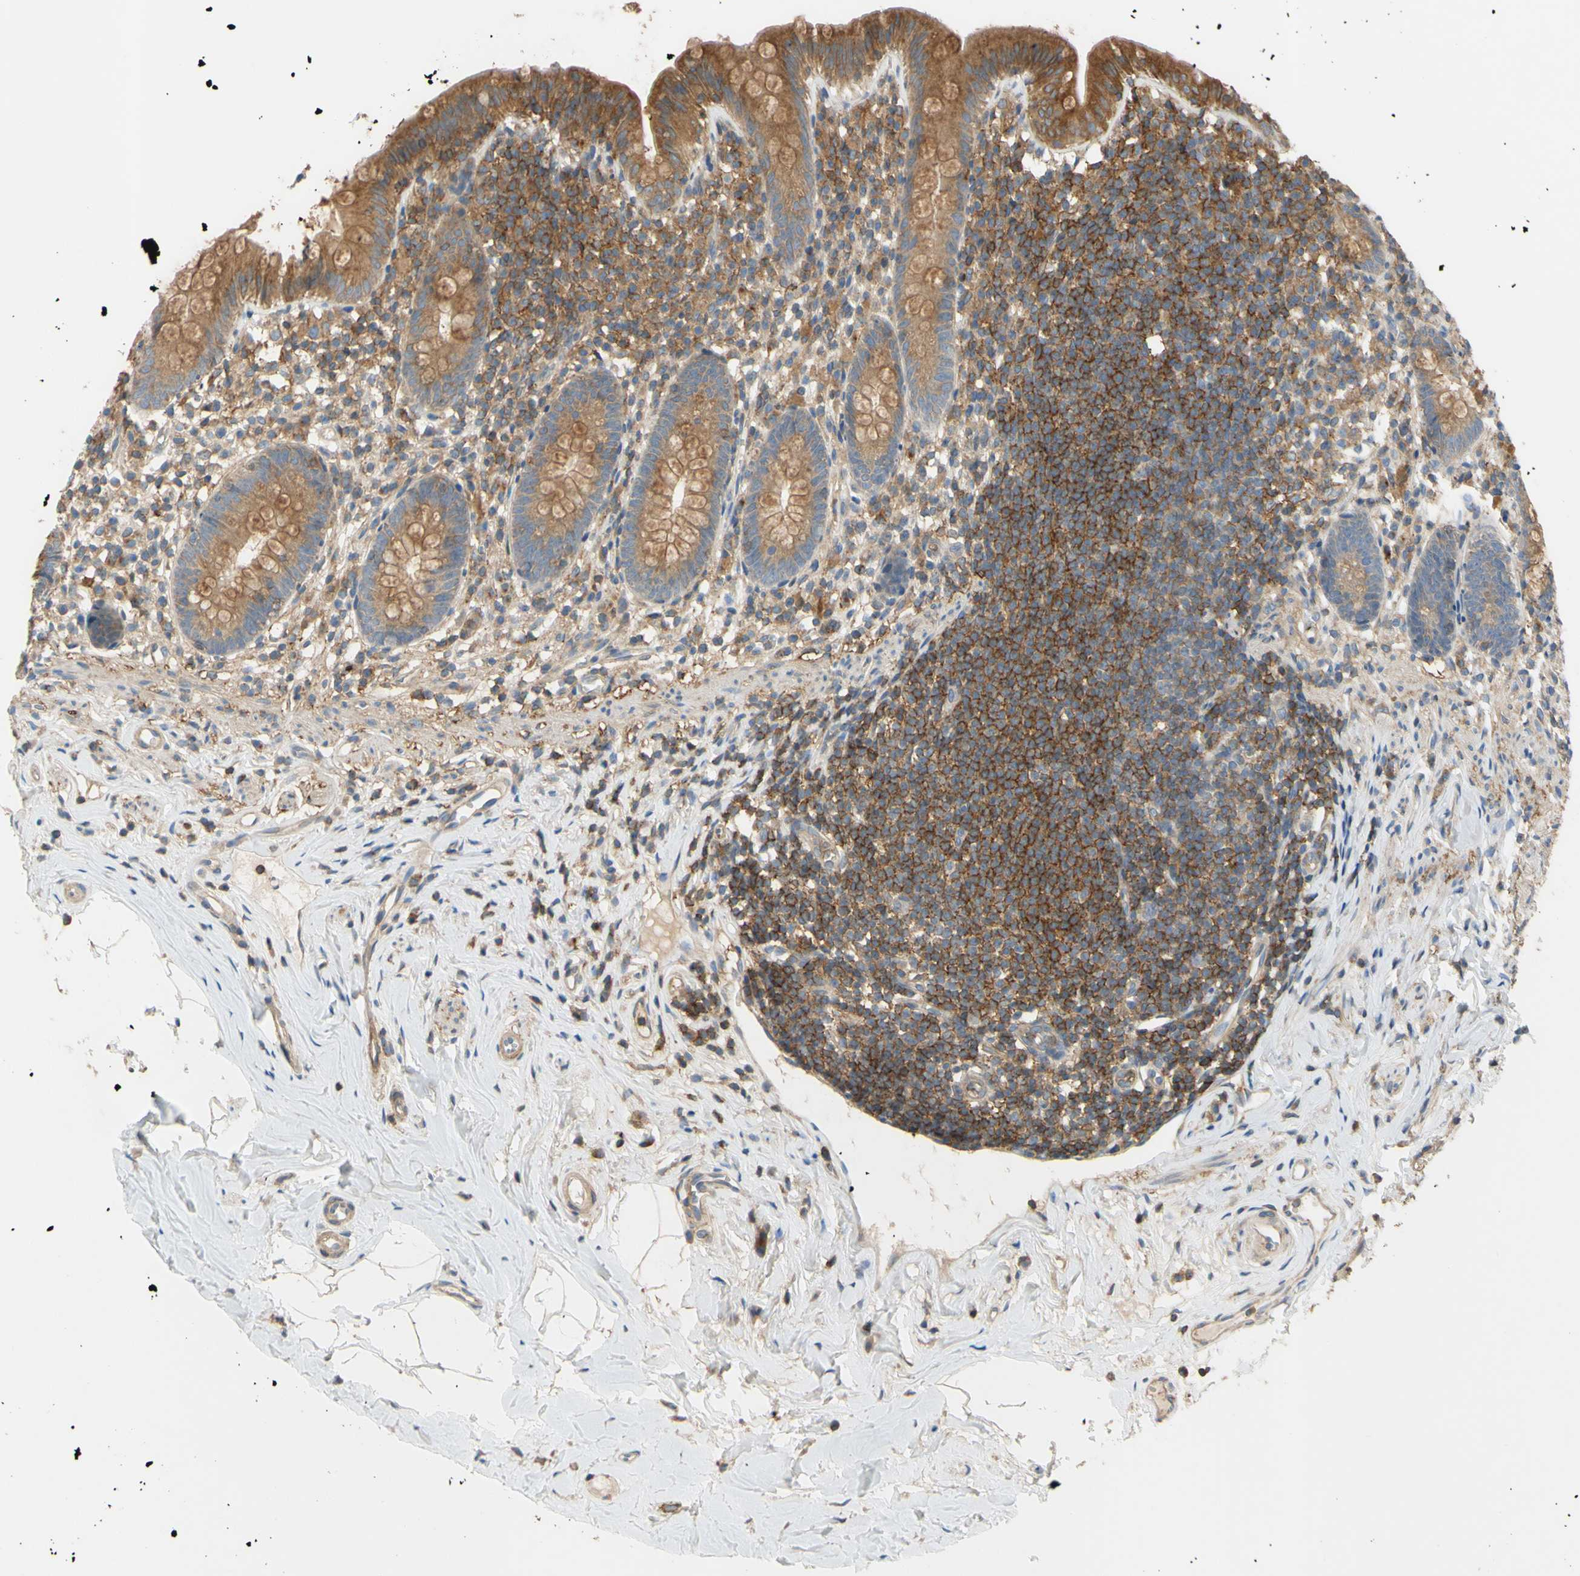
{"staining": {"intensity": "moderate", "quantity": ">75%", "location": "cytoplasmic/membranous"}, "tissue": "appendix", "cell_type": "Glandular cells", "image_type": "normal", "snomed": [{"axis": "morphology", "description": "Normal tissue, NOS"}, {"axis": "topography", "description": "Appendix"}], "caption": "Appendix stained with a brown dye displays moderate cytoplasmic/membranous positive expression in approximately >75% of glandular cells.", "gene": "POR", "patient": {"sex": "male", "age": 52}}